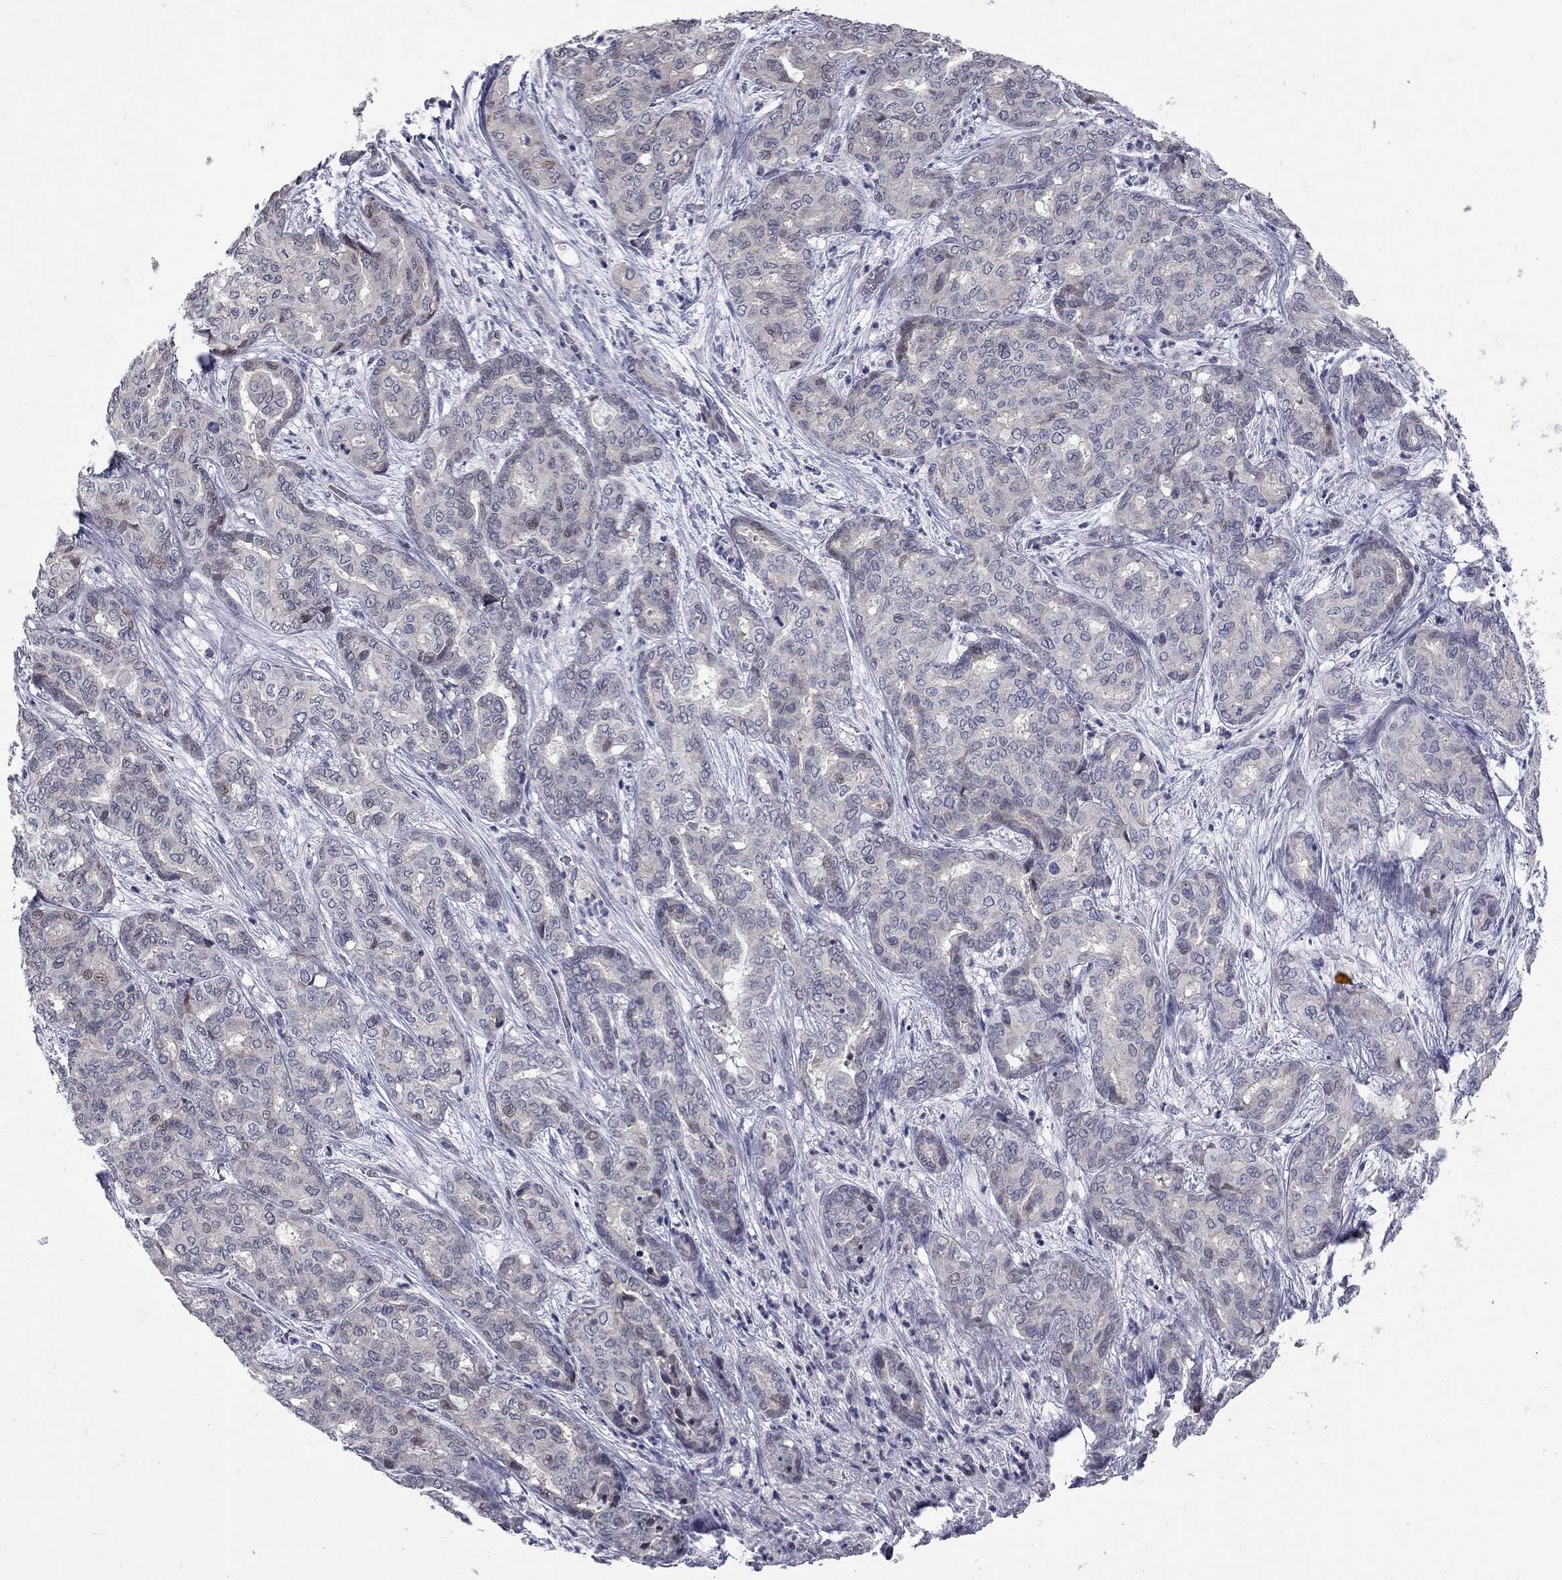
{"staining": {"intensity": "negative", "quantity": "none", "location": "none"}, "tissue": "liver cancer", "cell_type": "Tumor cells", "image_type": "cancer", "snomed": [{"axis": "morphology", "description": "Cholangiocarcinoma"}, {"axis": "topography", "description": "Liver"}], "caption": "Immunohistochemistry histopathology image of liver cancer (cholangiocarcinoma) stained for a protein (brown), which displays no expression in tumor cells. (Stains: DAB (3,3'-diaminobenzidine) immunohistochemistry with hematoxylin counter stain, Microscopy: brightfield microscopy at high magnification).", "gene": "NRARP", "patient": {"sex": "female", "age": 64}}